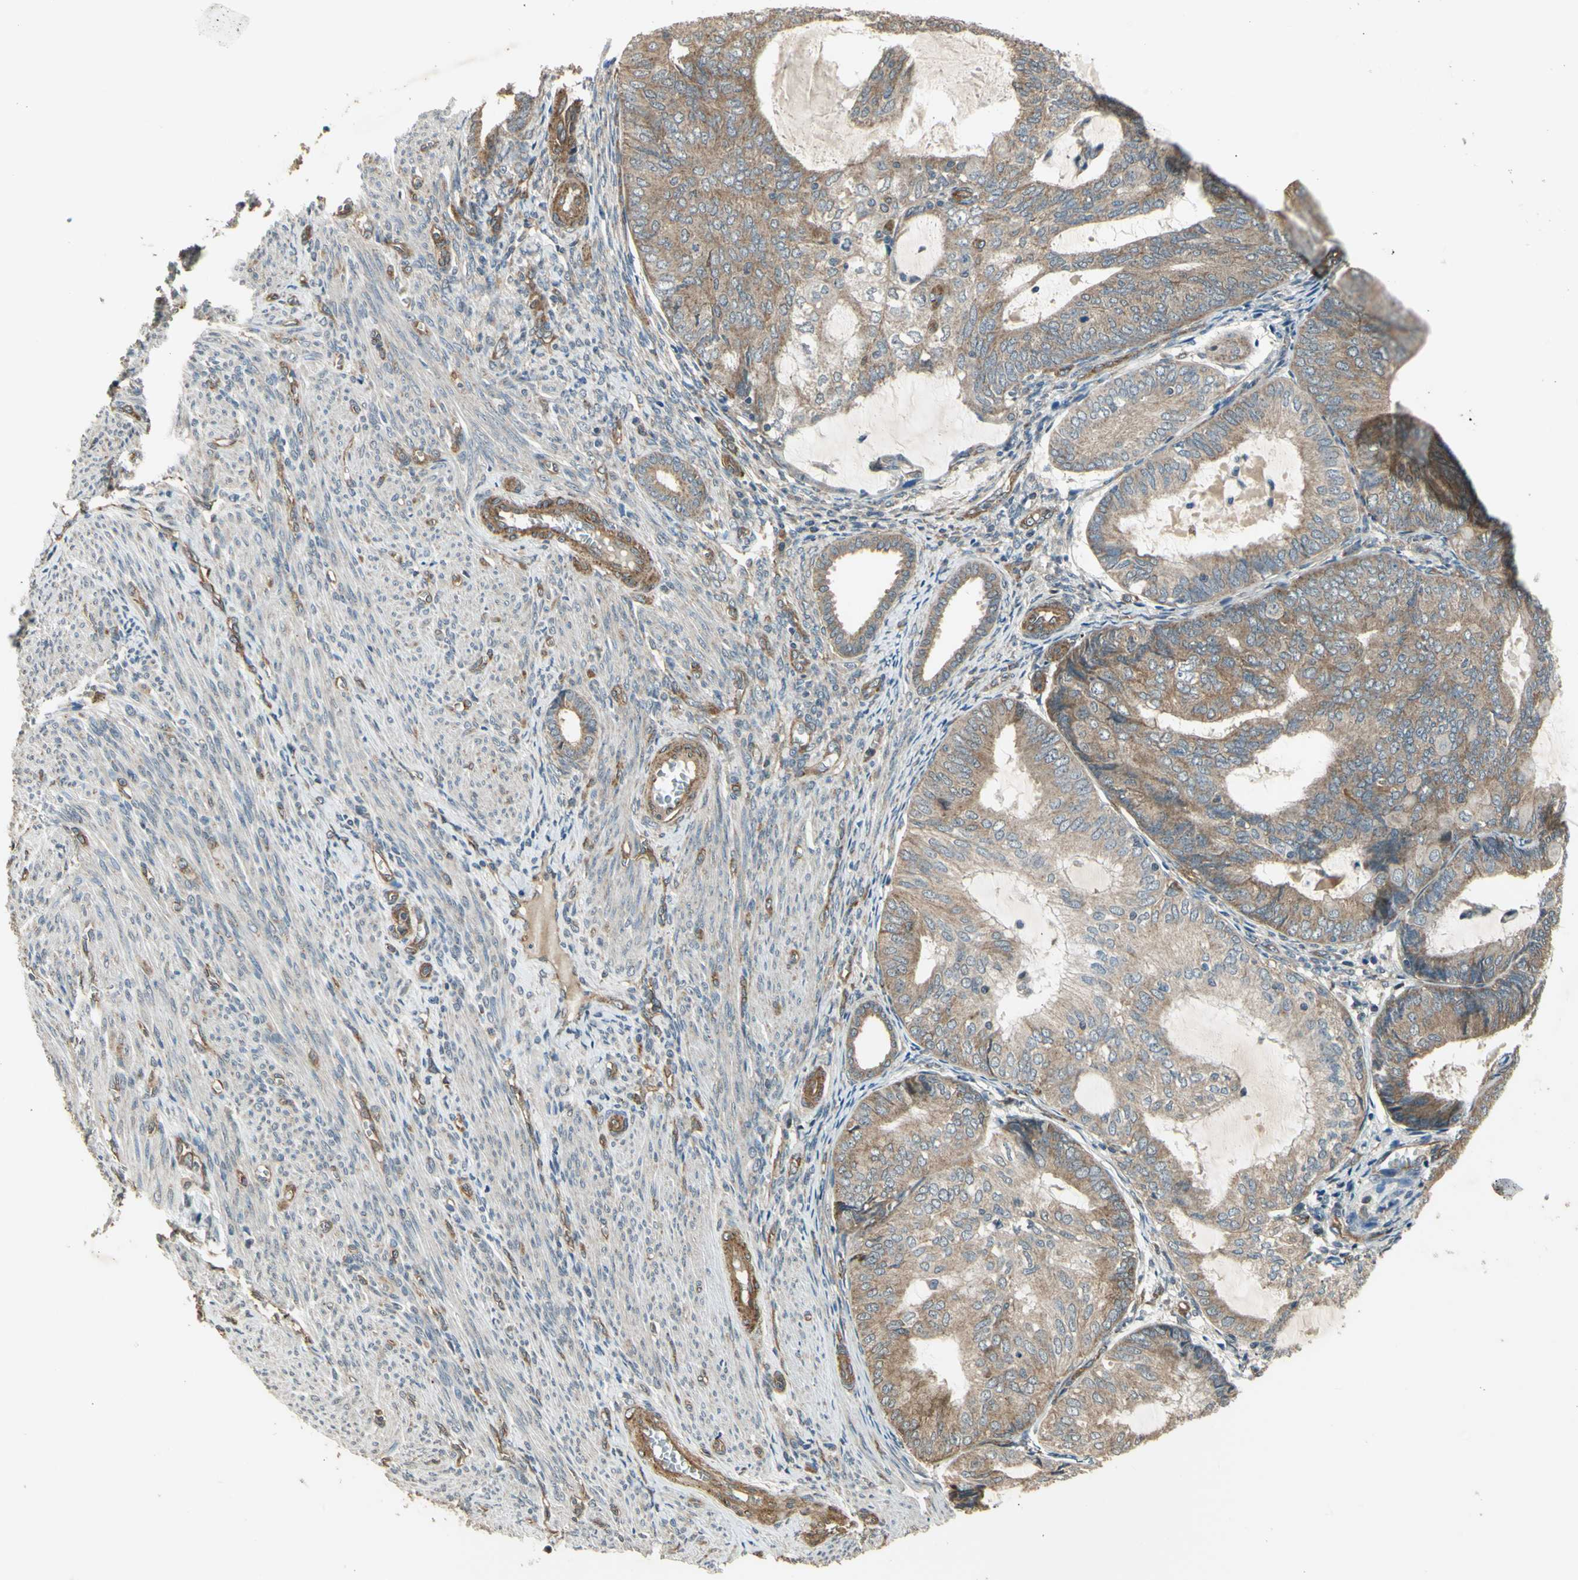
{"staining": {"intensity": "moderate", "quantity": ">75%", "location": "cytoplasmic/membranous"}, "tissue": "endometrial cancer", "cell_type": "Tumor cells", "image_type": "cancer", "snomed": [{"axis": "morphology", "description": "Adenocarcinoma, NOS"}, {"axis": "topography", "description": "Endometrium"}], "caption": "Immunohistochemical staining of endometrial cancer (adenocarcinoma) reveals medium levels of moderate cytoplasmic/membranous positivity in approximately >75% of tumor cells.", "gene": "EFNB2", "patient": {"sex": "female", "age": 81}}